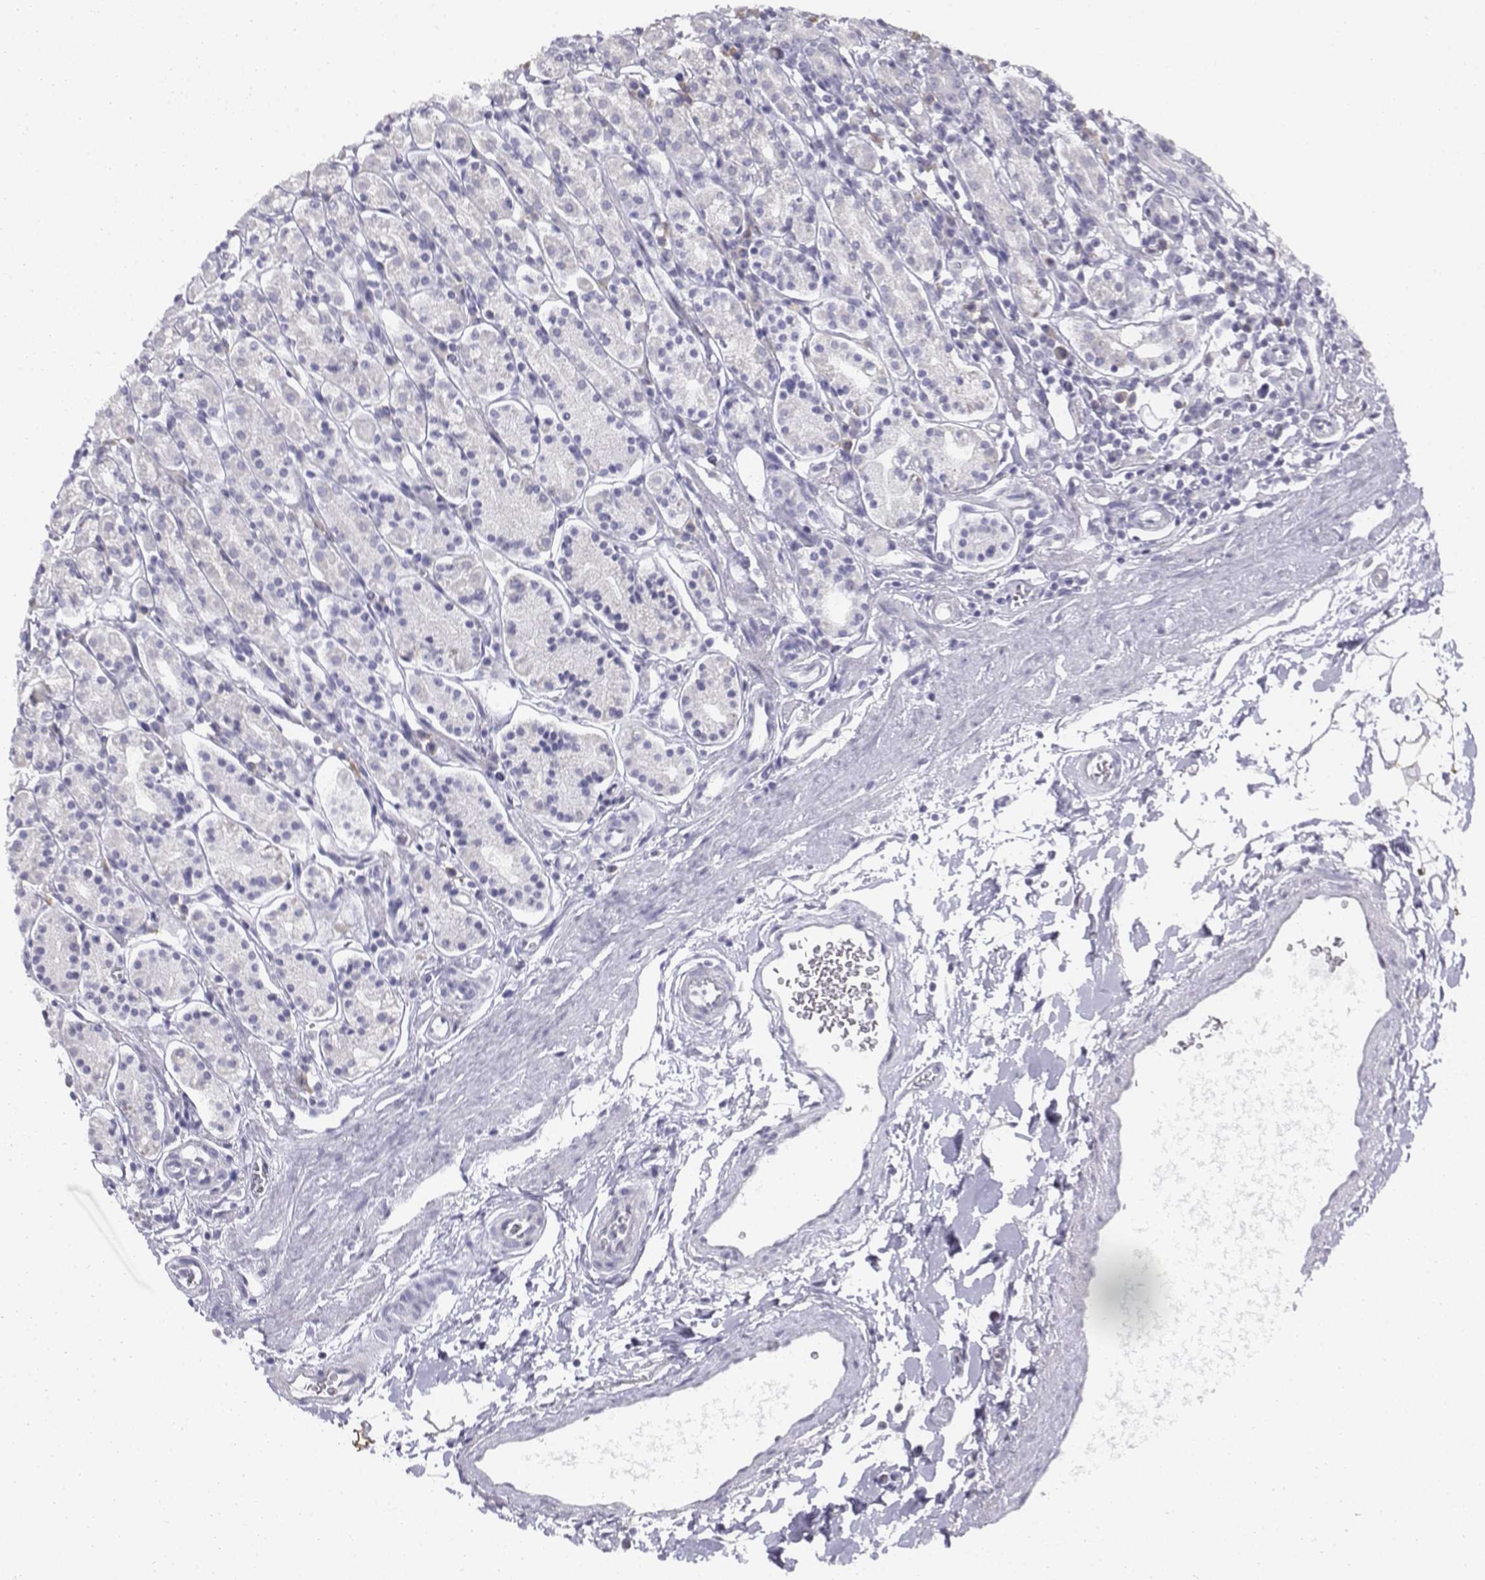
{"staining": {"intensity": "negative", "quantity": "none", "location": "none"}, "tissue": "stomach", "cell_type": "Glandular cells", "image_type": "normal", "snomed": [{"axis": "morphology", "description": "Normal tissue, NOS"}, {"axis": "topography", "description": "Stomach, upper"}, {"axis": "topography", "description": "Stomach"}], "caption": "The photomicrograph displays no significant positivity in glandular cells of stomach.", "gene": "PENK", "patient": {"sex": "male", "age": 62}}